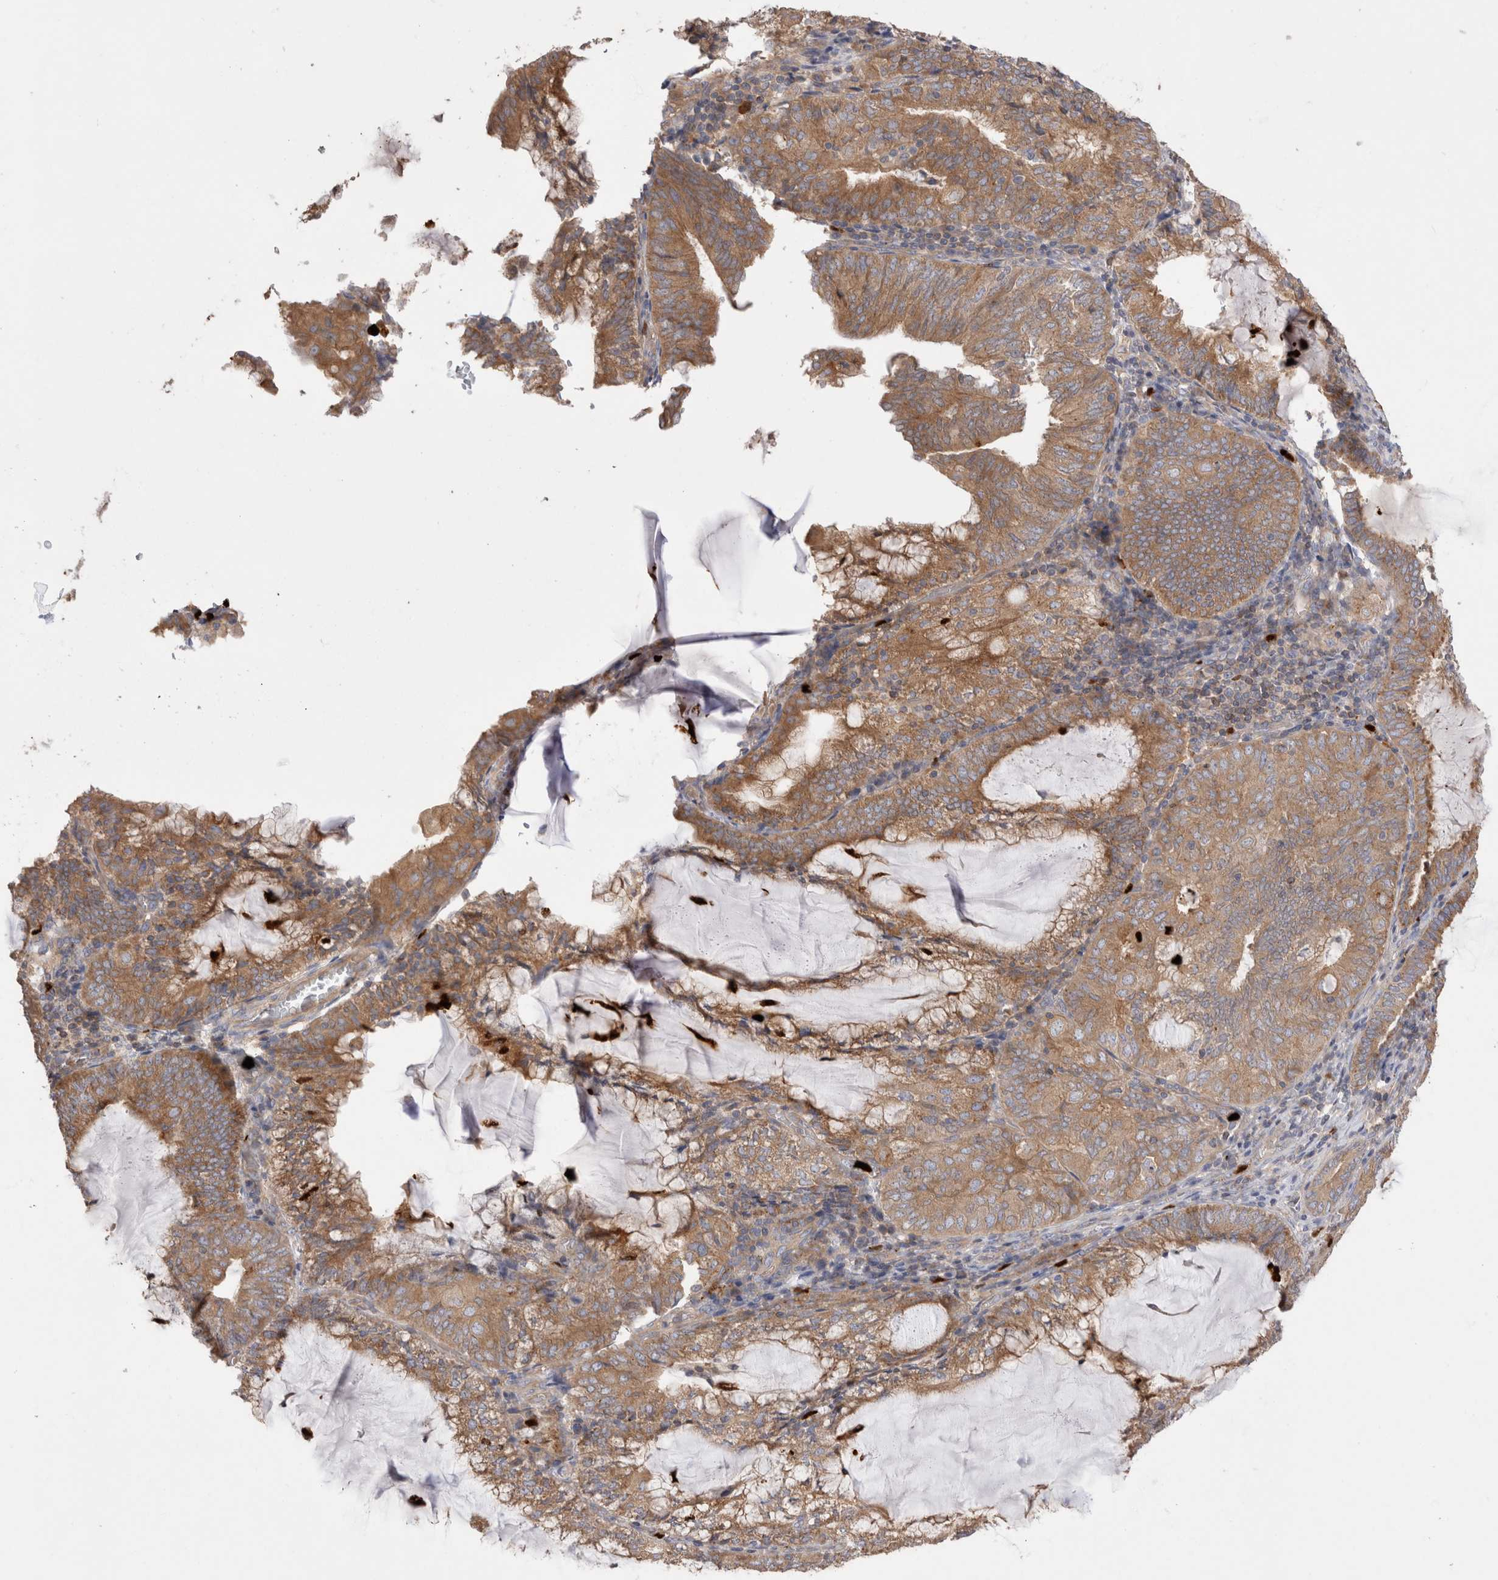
{"staining": {"intensity": "moderate", "quantity": ">75%", "location": "cytoplasmic/membranous"}, "tissue": "endometrial cancer", "cell_type": "Tumor cells", "image_type": "cancer", "snomed": [{"axis": "morphology", "description": "Adenocarcinoma, NOS"}, {"axis": "topography", "description": "Endometrium"}], "caption": "Brown immunohistochemical staining in human endometrial adenocarcinoma exhibits moderate cytoplasmic/membranous staining in approximately >75% of tumor cells.", "gene": "NXT2", "patient": {"sex": "female", "age": 81}}